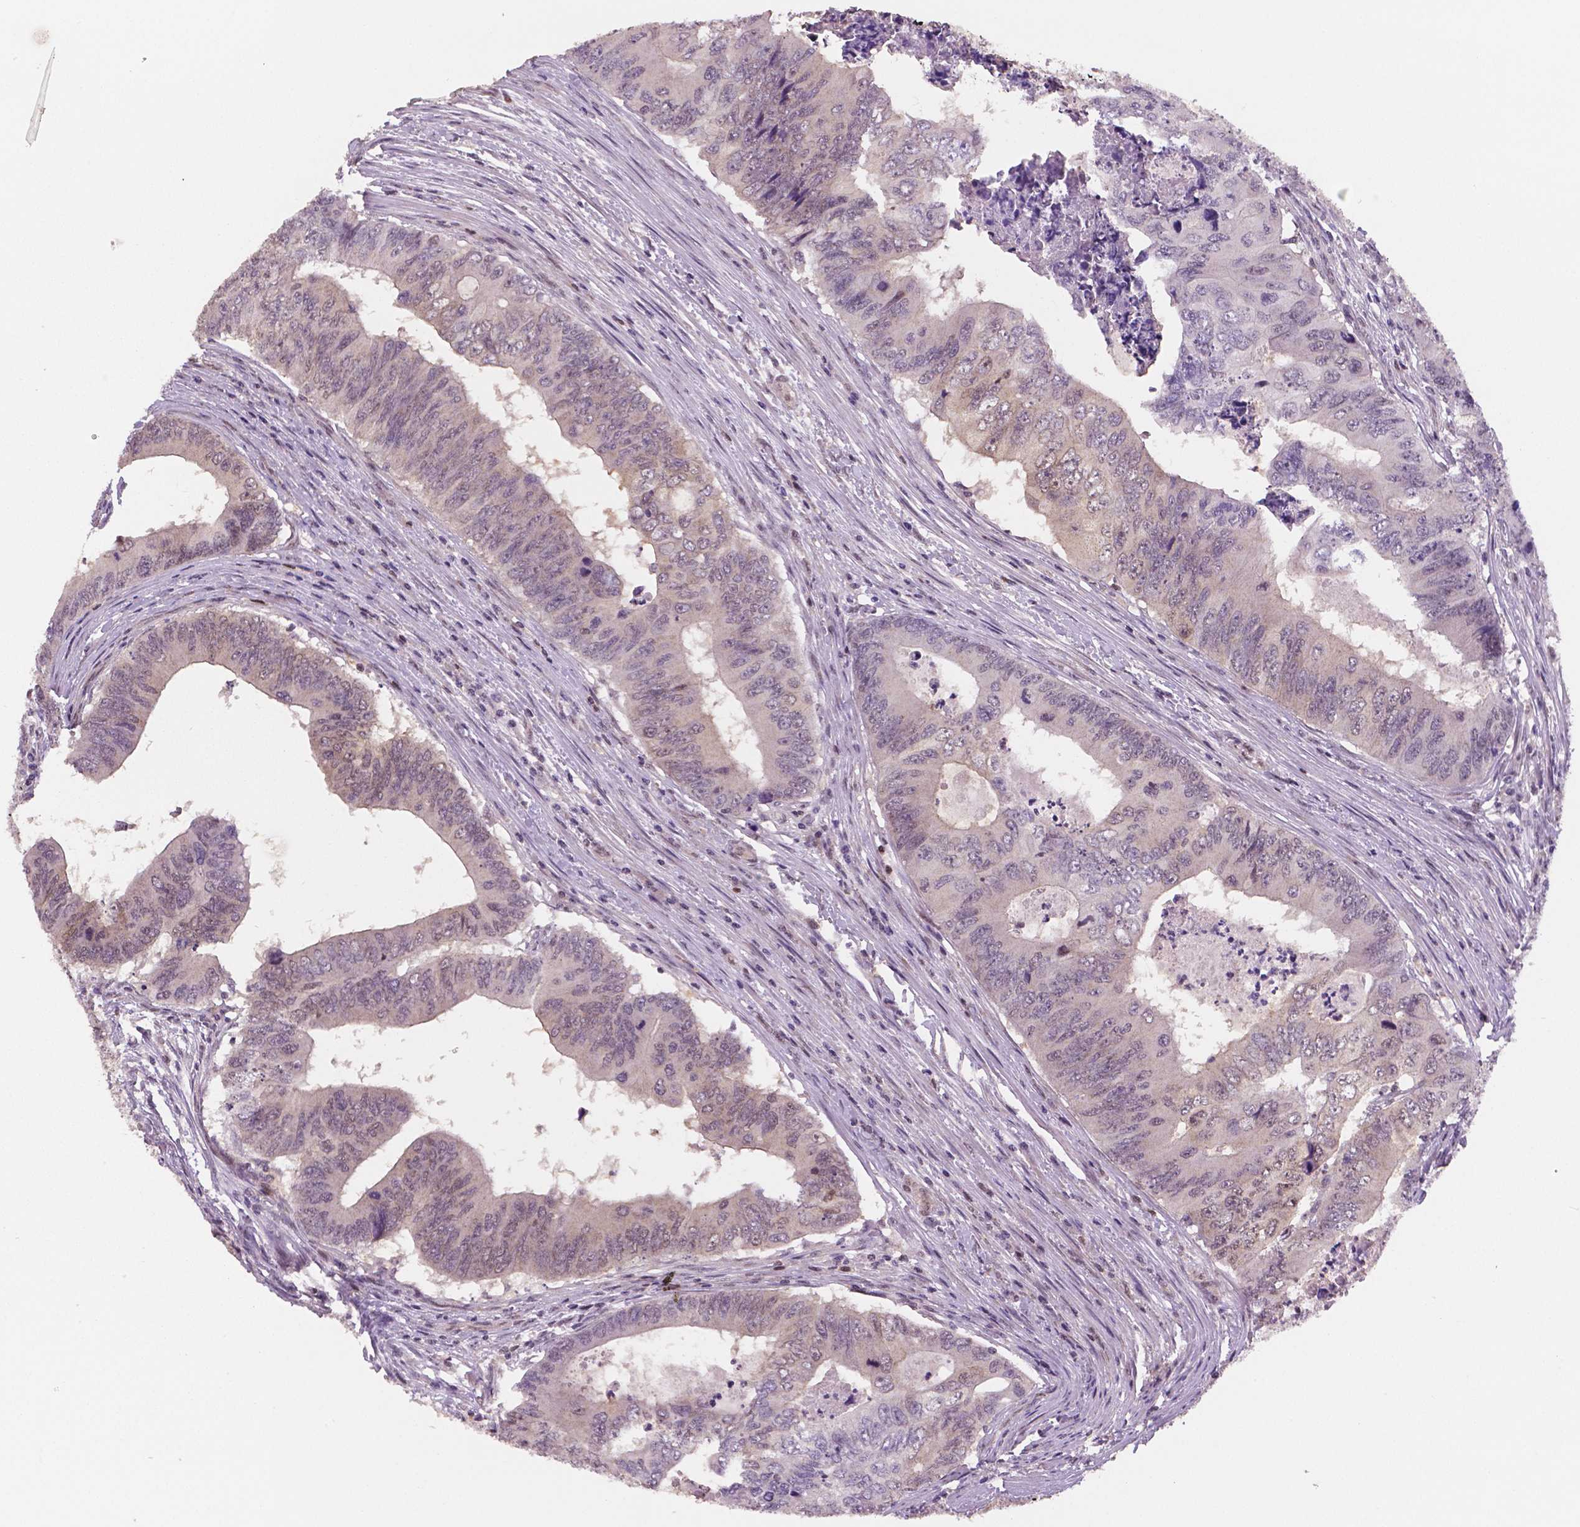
{"staining": {"intensity": "weak", "quantity": "25%-75%", "location": "cytoplasmic/membranous"}, "tissue": "colorectal cancer", "cell_type": "Tumor cells", "image_type": "cancer", "snomed": [{"axis": "morphology", "description": "Adenocarcinoma, NOS"}, {"axis": "topography", "description": "Colon"}], "caption": "The image displays staining of adenocarcinoma (colorectal), revealing weak cytoplasmic/membranous protein positivity (brown color) within tumor cells. The protein is stained brown, and the nuclei are stained in blue (DAB (3,3'-diaminobenzidine) IHC with brightfield microscopy, high magnification).", "gene": "STAT3", "patient": {"sex": "male", "age": 53}}